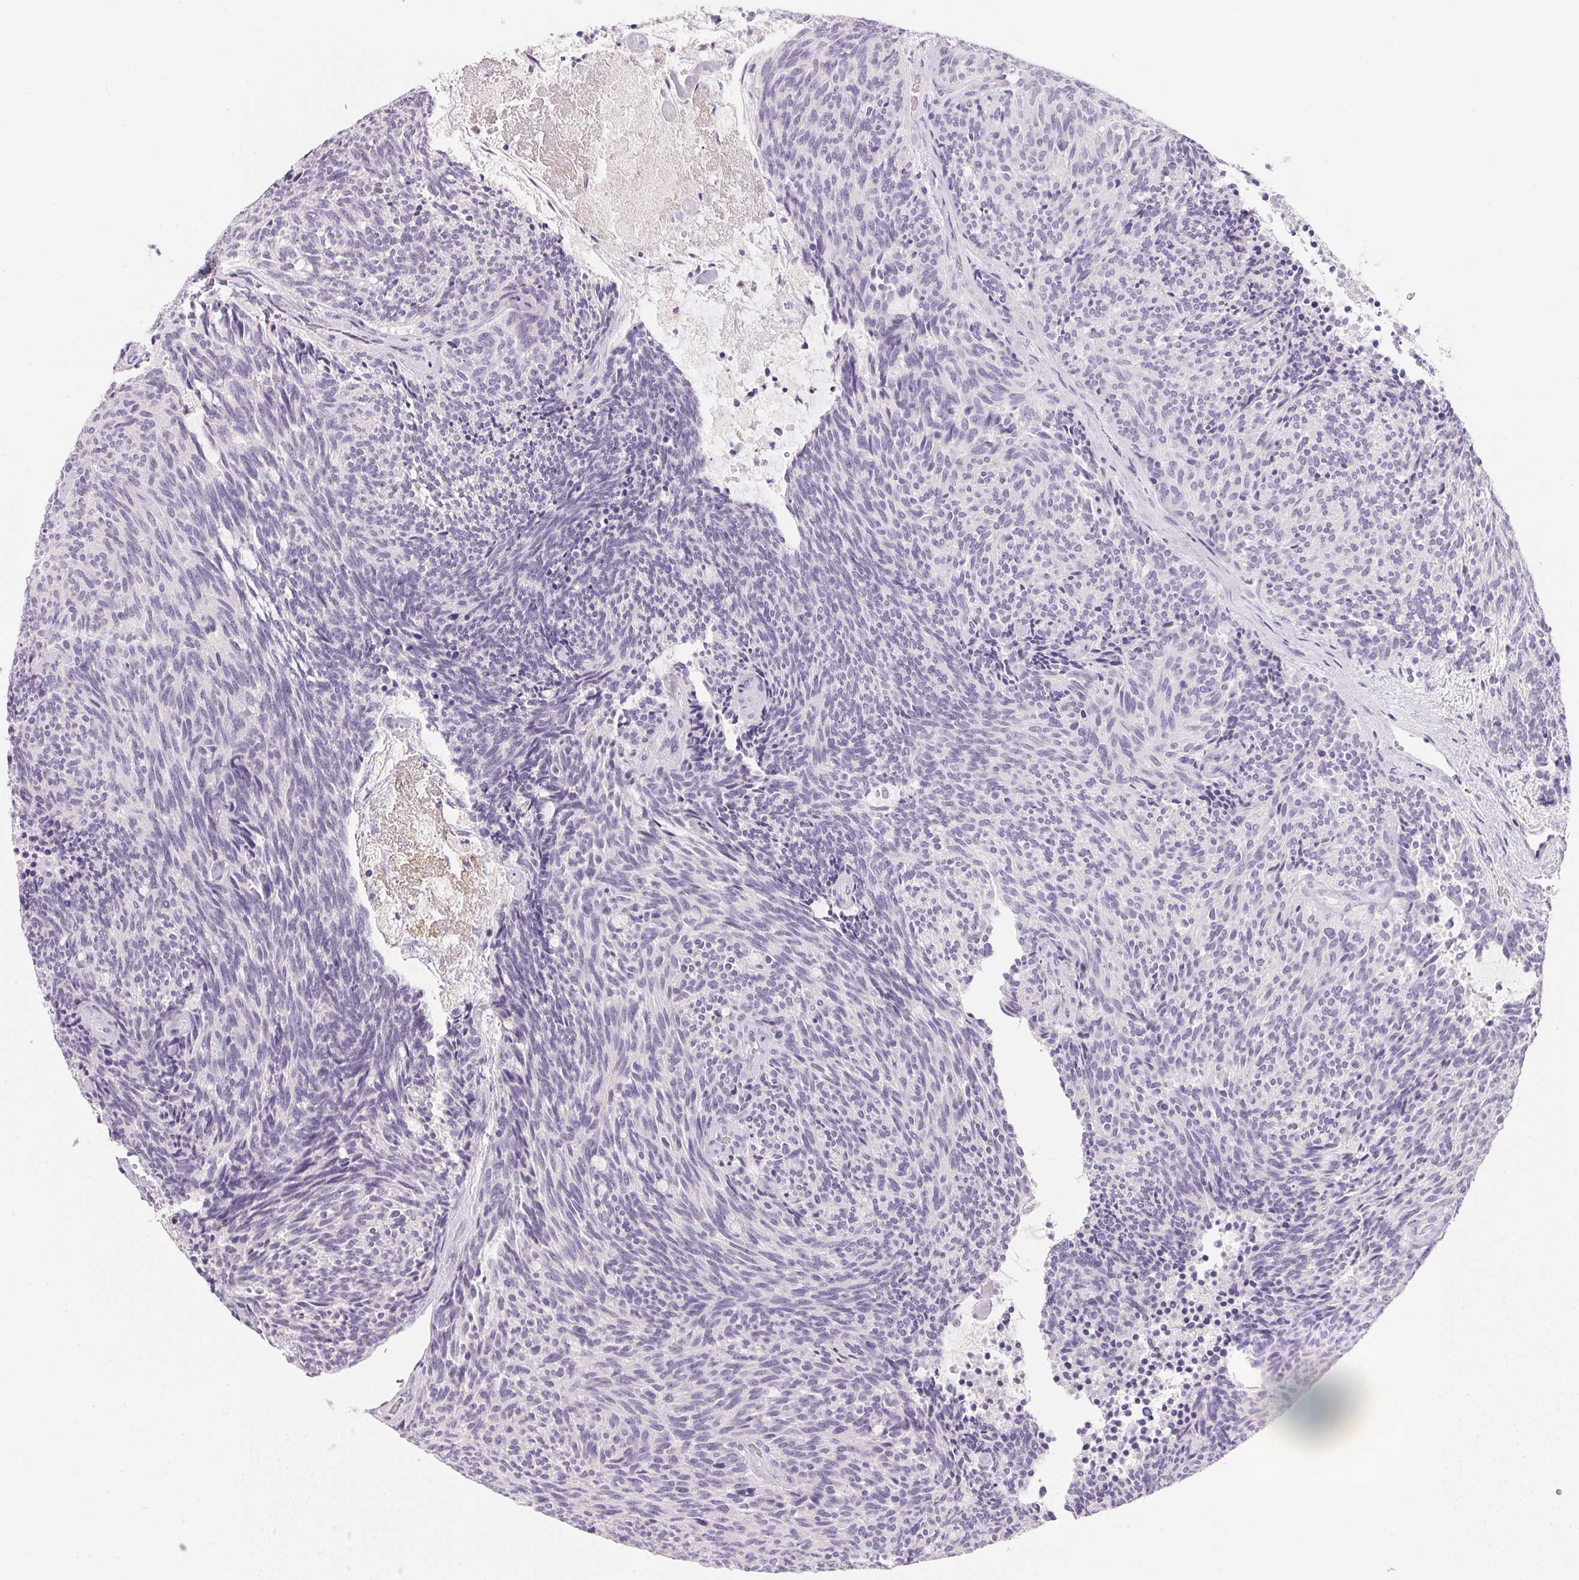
{"staining": {"intensity": "negative", "quantity": "none", "location": "none"}, "tissue": "carcinoid", "cell_type": "Tumor cells", "image_type": "cancer", "snomed": [{"axis": "morphology", "description": "Carcinoid, malignant, NOS"}, {"axis": "topography", "description": "Pancreas"}], "caption": "Tumor cells are negative for brown protein staining in carcinoid (malignant).", "gene": "ECPAS", "patient": {"sex": "female", "age": 54}}